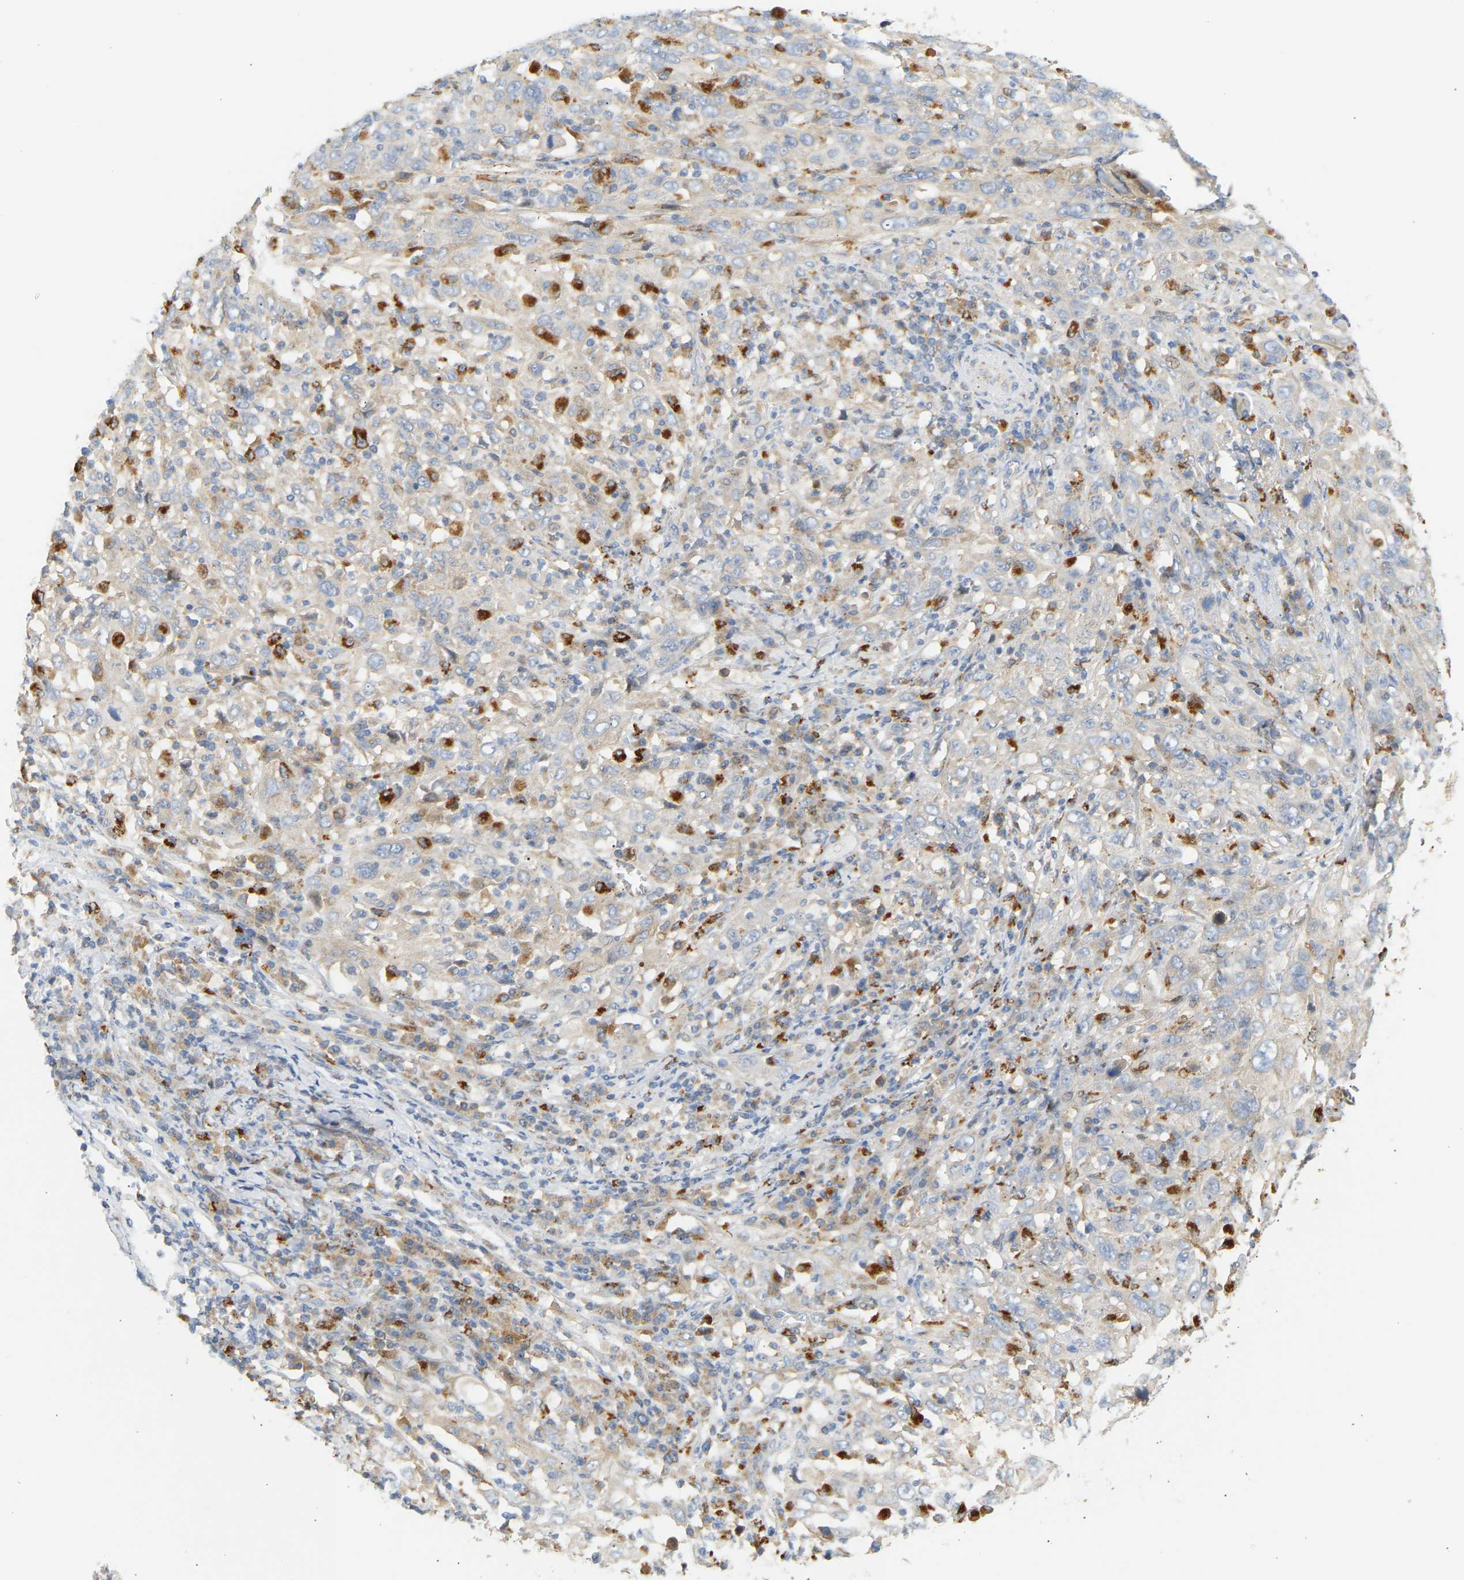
{"staining": {"intensity": "negative", "quantity": "none", "location": "none"}, "tissue": "cervical cancer", "cell_type": "Tumor cells", "image_type": "cancer", "snomed": [{"axis": "morphology", "description": "Squamous cell carcinoma, NOS"}, {"axis": "topography", "description": "Cervix"}], "caption": "The immunohistochemistry (IHC) micrograph has no significant expression in tumor cells of squamous cell carcinoma (cervical) tissue. (Stains: DAB (3,3'-diaminobenzidine) immunohistochemistry with hematoxylin counter stain, Microscopy: brightfield microscopy at high magnification).", "gene": "ENTHD1", "patient": {"sex": "female", "age": 46}}